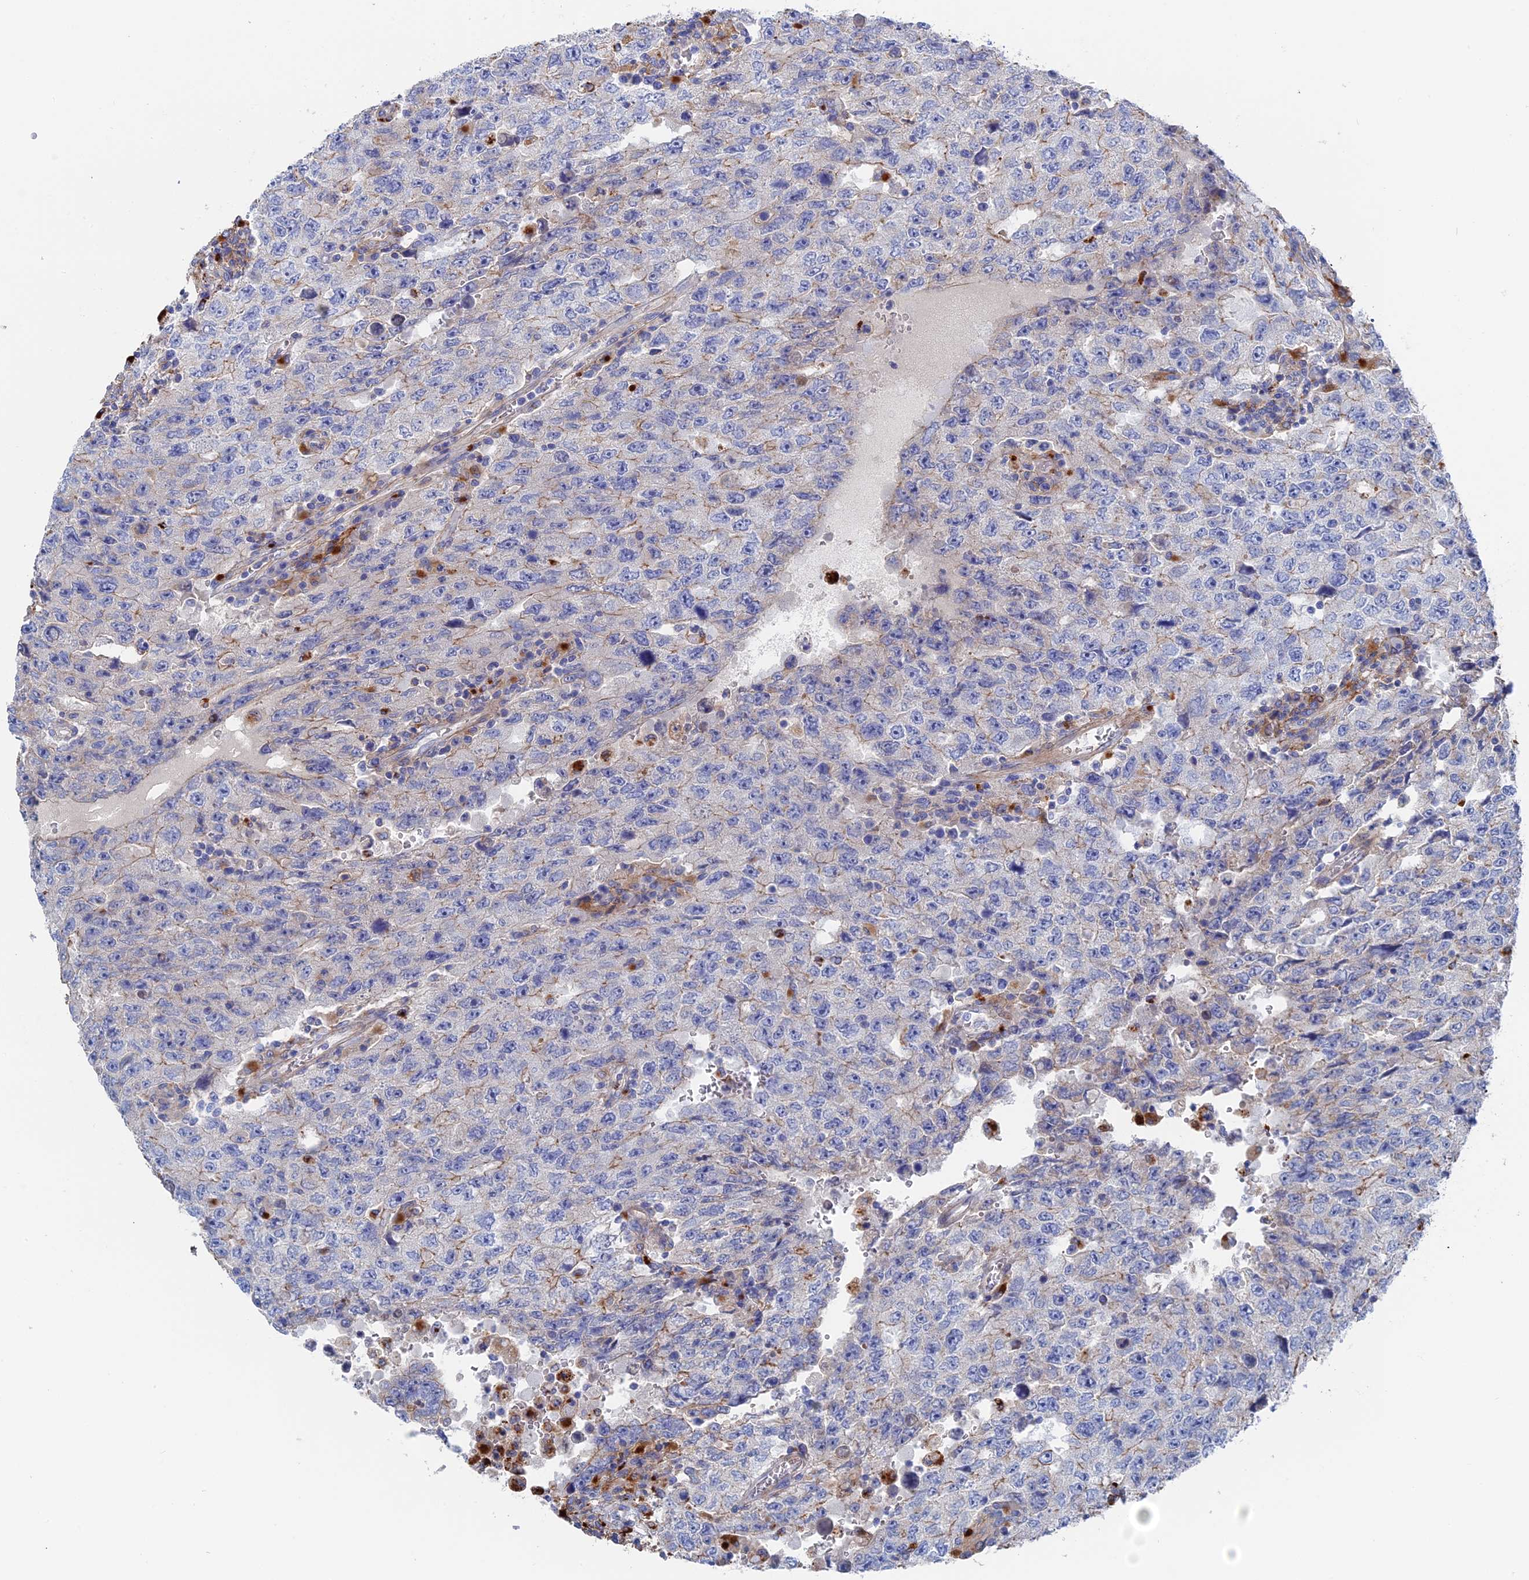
{"staining": {"intensity": "weak", "quantity": "<25%", "location": "cytoplasmic/membranous"}, "tissue": "testis cancer", "cell_type": "Tumor cells", "image_type": "cancer", "snomed": [{"axis": "morphology", "description": "Carcinoma, Embryonal, NOS"}, {"axis": "topography", "description": "Testis"}], "caption": "Tumor cells show no significant positivity in embryonal carcinoma (testis).", "gene": "STRA6", "patient": {"sex": "male", "age": 26}}